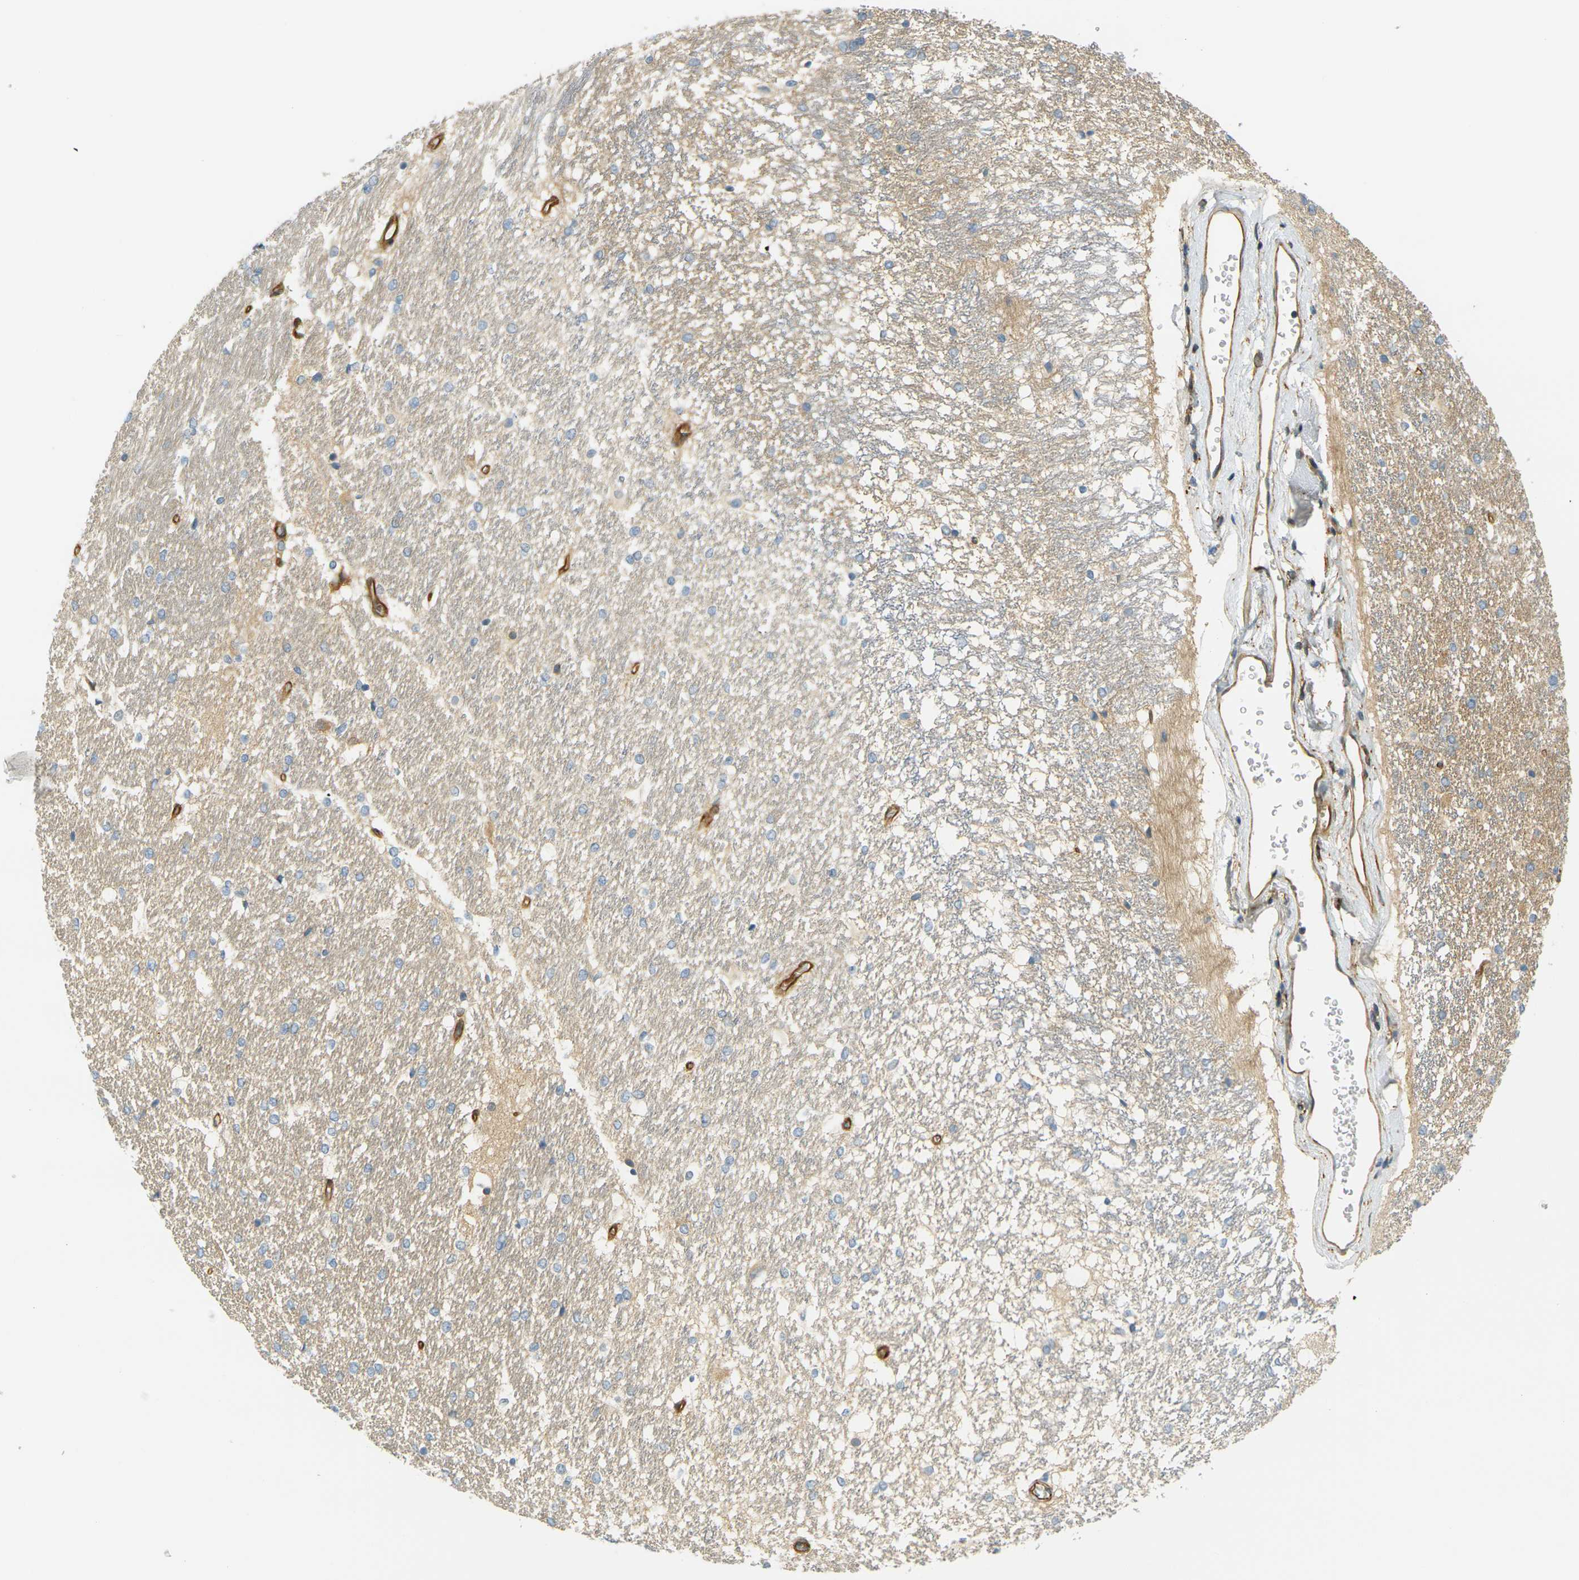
{"staining": {"intensity": "negative", "quantity": "none", "location": "none"}, "tissue": "hippocampus", "cell_type": "Glial cells", "image_type": "normal", "snomed": [{"axis": "morphology", "description": "Normal tissue, NOS"}, {"axis": "topography", "description": "Hippocampus"}], "caption": "Human hippocampus stained for a protein using immunohistochemistry (IHC) exhibits no expression in glial cells.", "gene": "CYTH3", "patient": {"sex": "female", "age": 19}}